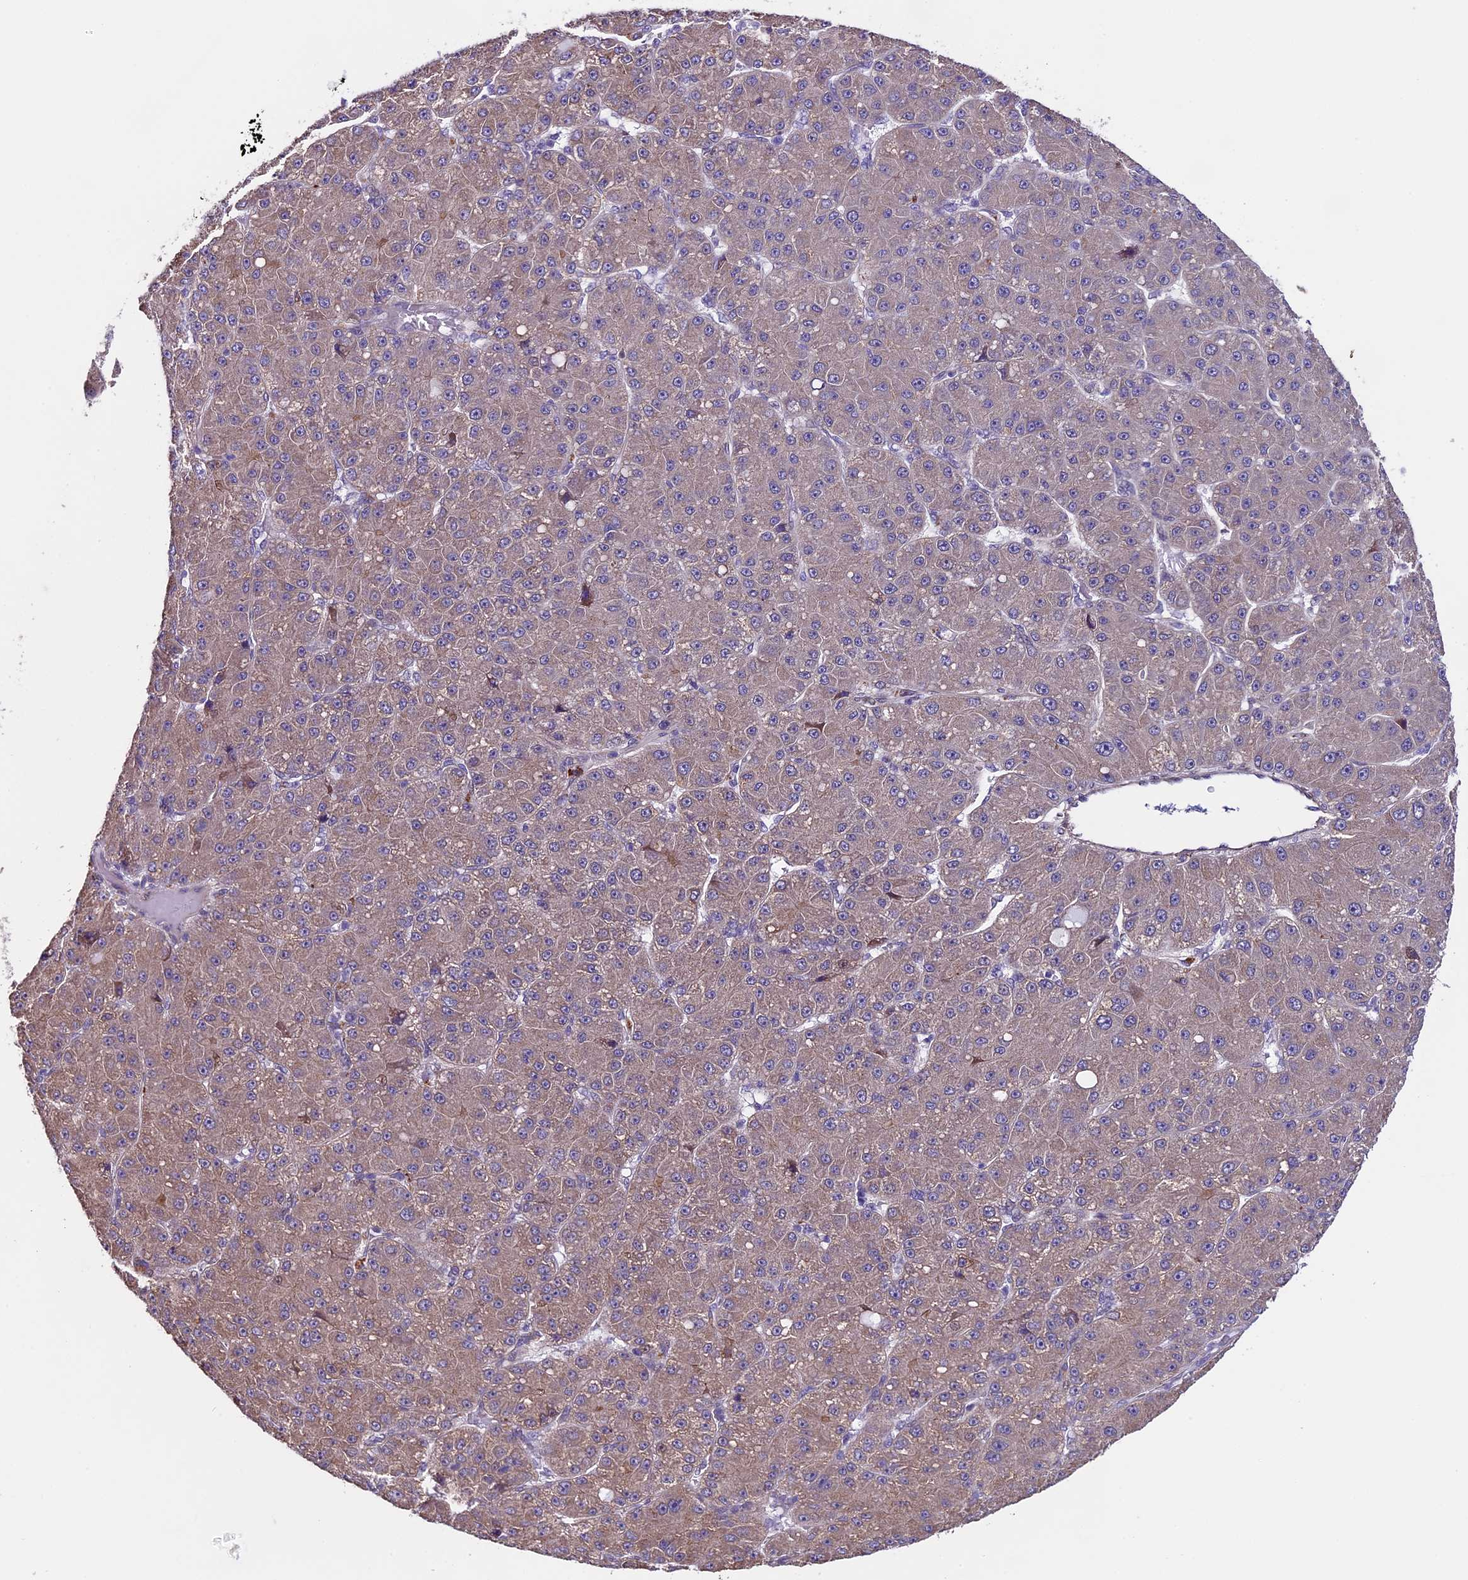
{"staining": {"intensity": "weak", "quantity": ">75%", "location": "cytoplasmic/membranous"}, "tissue": "liver cancer", "cell_type": "Tumor cells", "image_type": "cancer", "snomed": [{"axis": "morphology", "description": "Carcinoma, Hepatocellular, NOS"}, {"axis": "topography", "description": "Liver"}], "caption": "Immunohistochemical staining of liver cancer demonstrates low levels of weak cytoplasmic/membranous protein staining in about >75% of tumor cells. (IHC, brightfield microscopy, high magnification).", "gene": "TMEM171", "patient": {"sex": "male", "age": 67}}